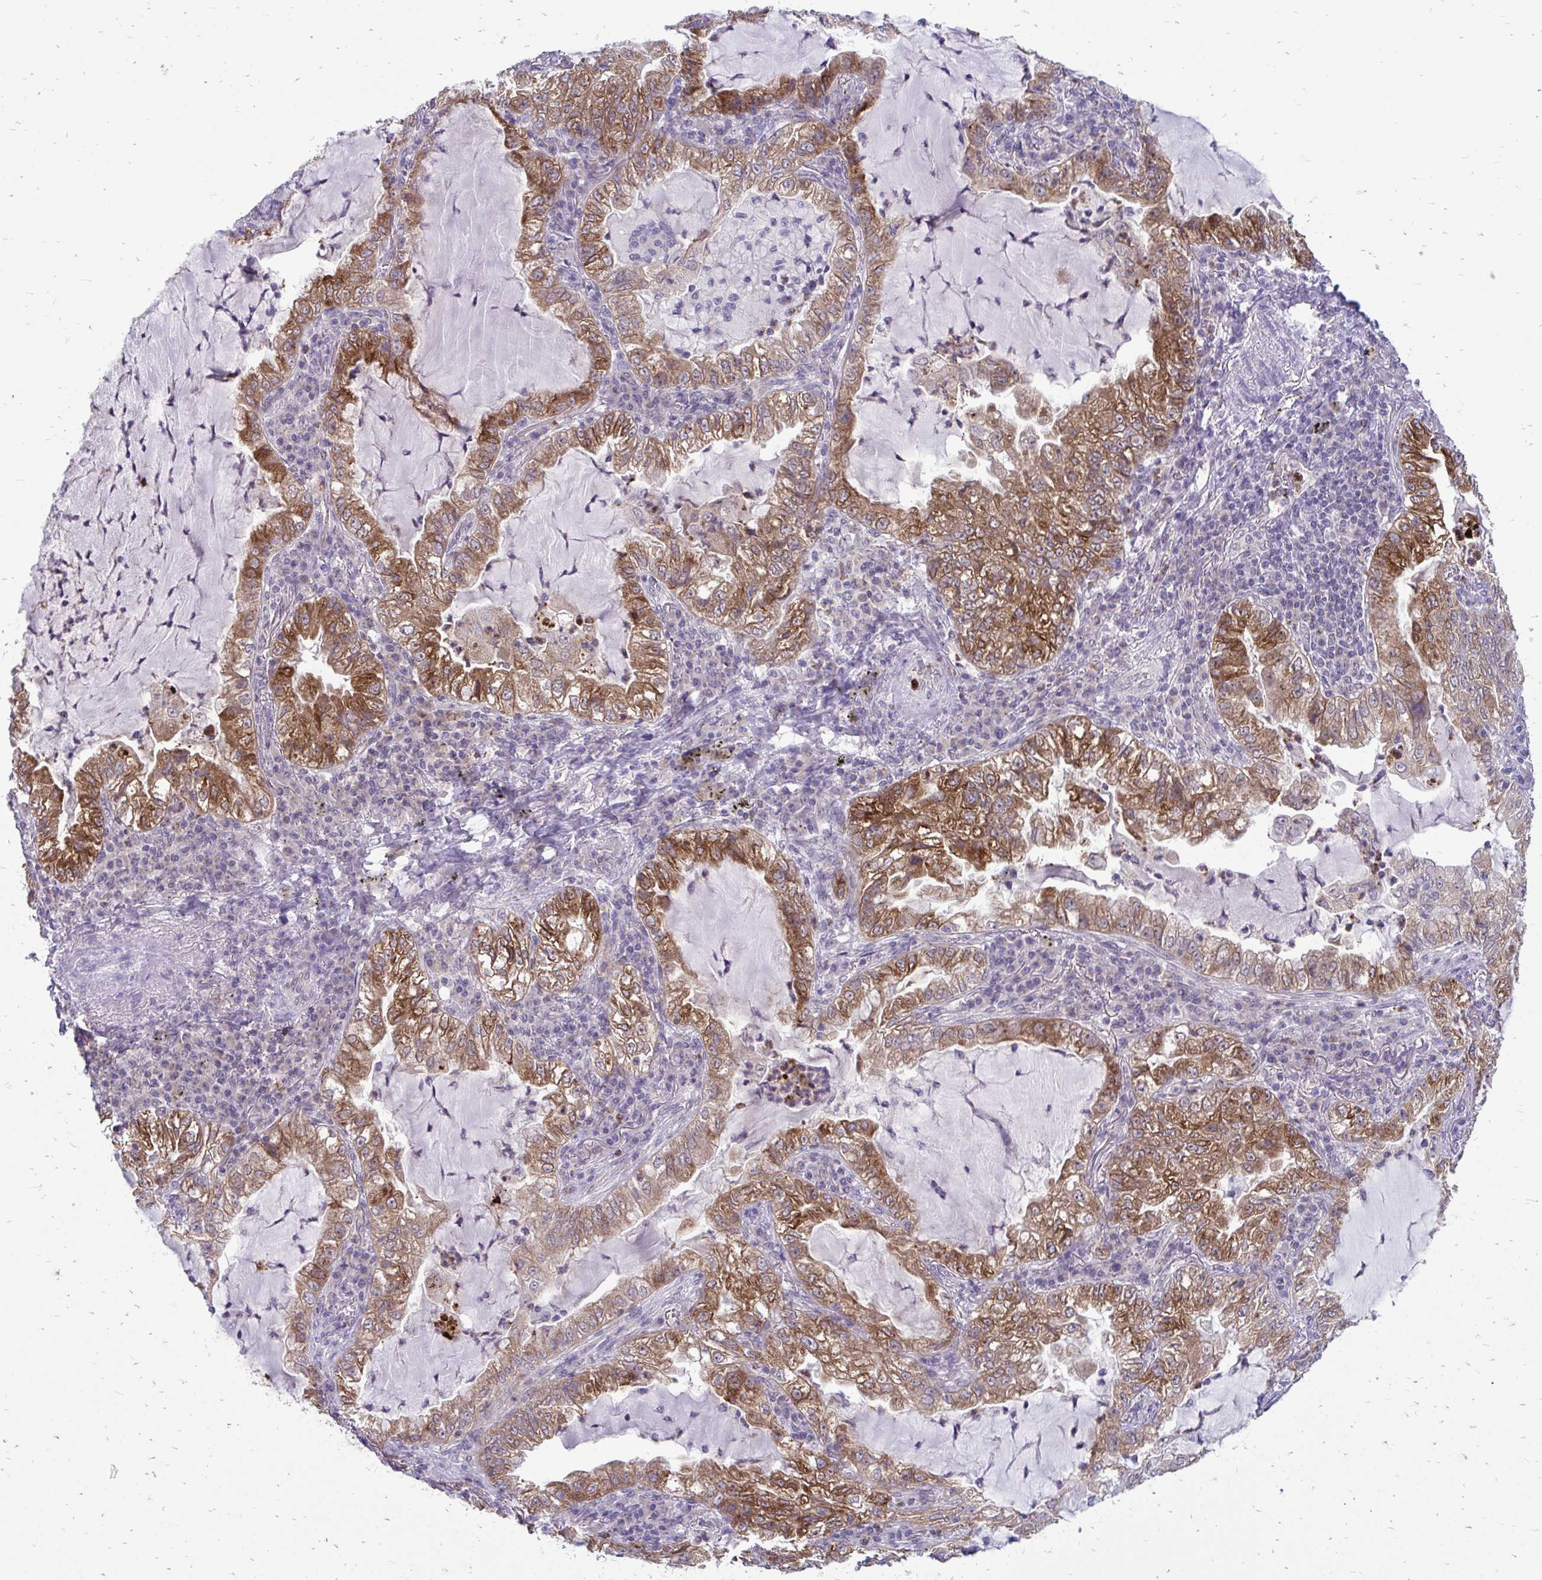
{"staining": {"intensity": "strong", "quantity": ">75%", "location": "cytoplasmic/membranous"}, "tissue": "lung cancer", "cell_type": "Tumor cells", "image_type": "cancer", "snomed": [{"axis": "morphology", "description": "Adenocarcinoma, NOS"}, {"axis": "topography", "description": "Lung"}], "caption": "Immunohistochemical staining of human adenocarcinoma (lung) demonstrates strong cytoplasmic/membranous protein positivity in approximately >75% of tumor cells.", "gene": "ACSL5", "patient": {"sex": "female", "age": 73}}